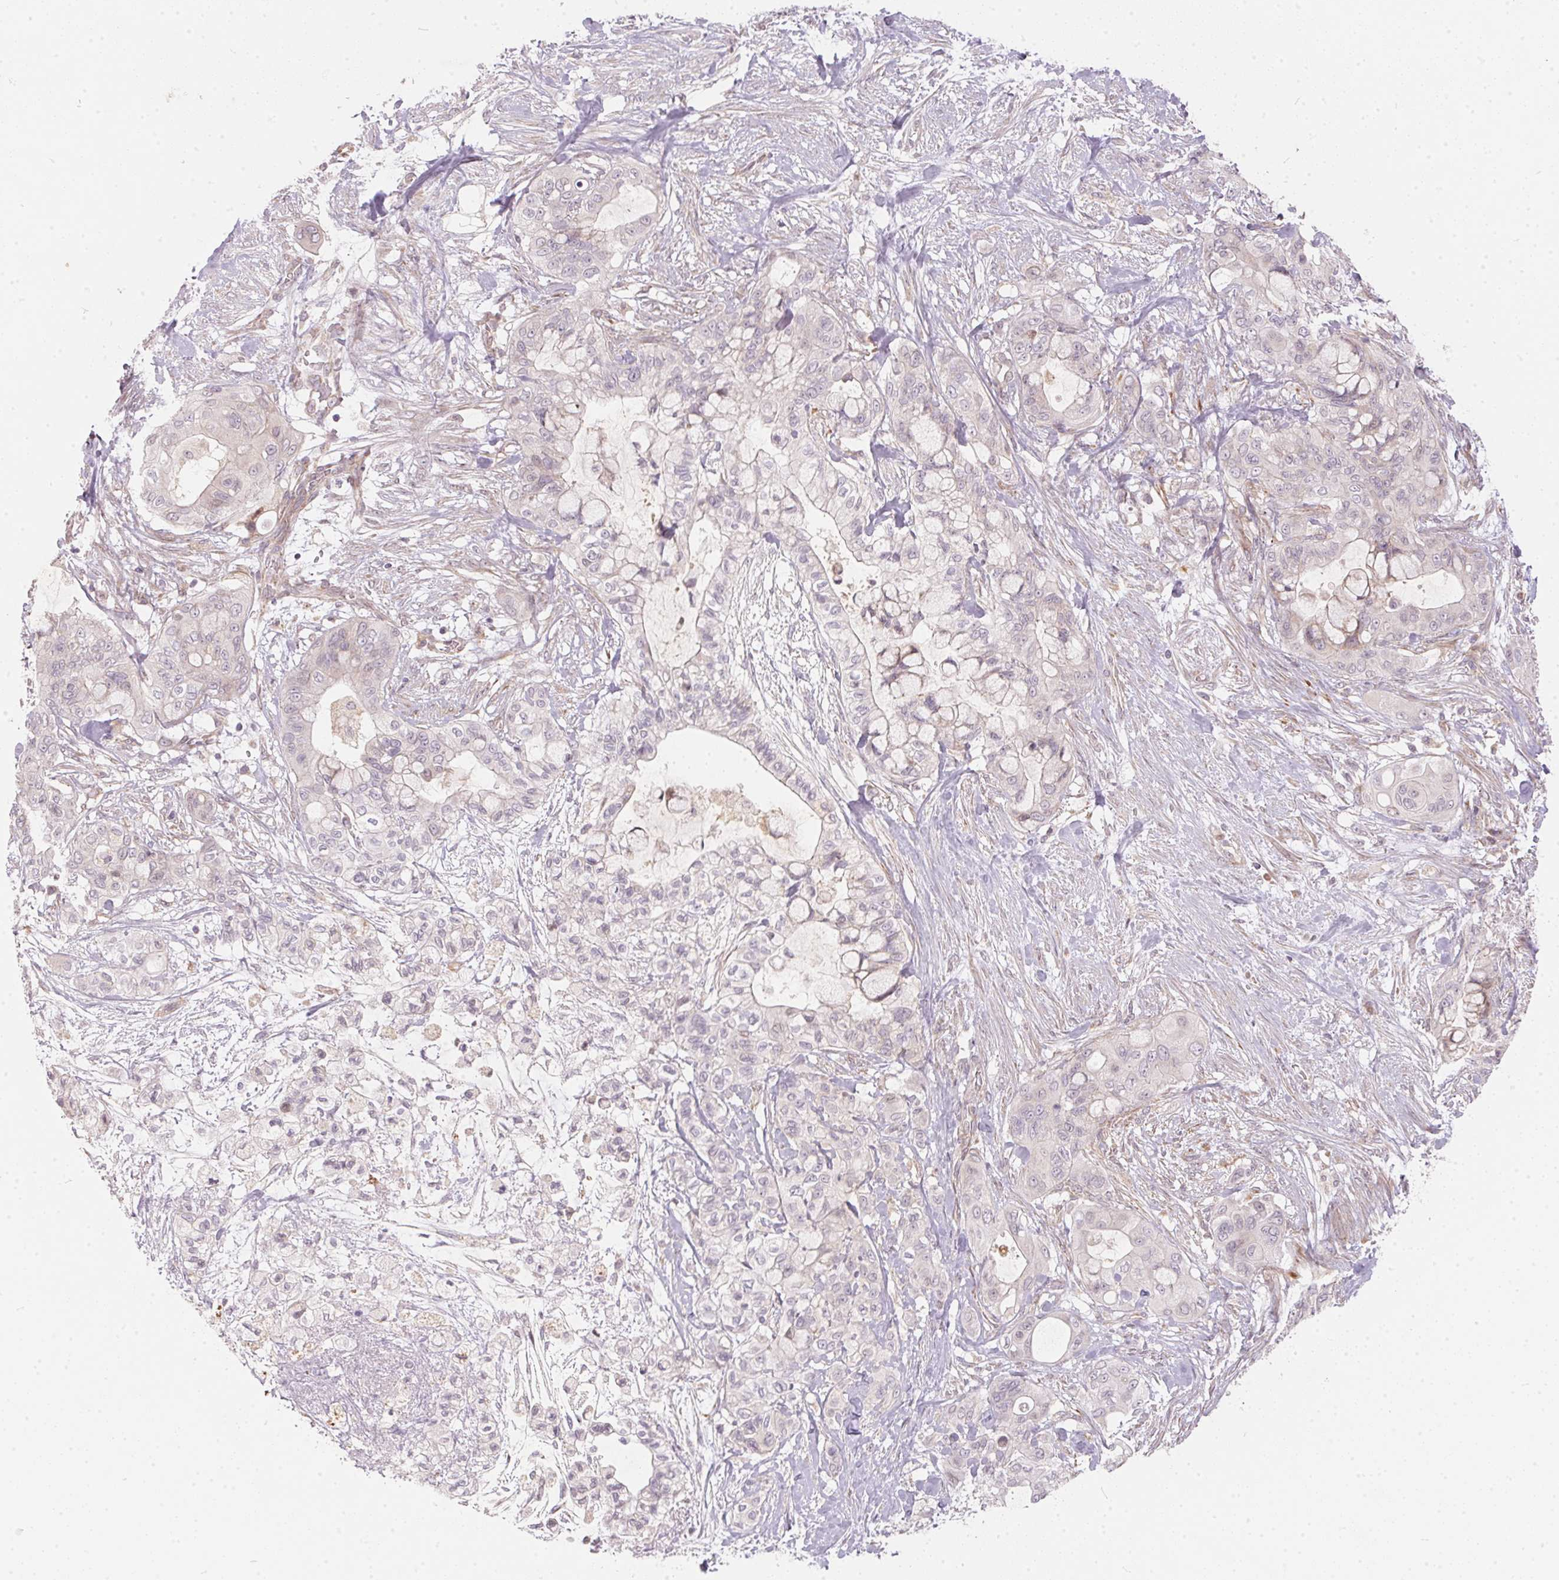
{"staining": {"intensity": "negative", "quantity": "none", "location": "none"}, "tissue": "pancreatic cancer", "cell_type": "Tumor cells", "image_type": "cancer", "snomed": [{"axis": "morphology", "description": "Adenocarcinoma, NOS"}, {"axis": "topography", "description": "Pancreas"}], "caption": "Photomicrograph shows no protein expression in tumor cells of pancreatic cancer tissue. The staining was performed using DAB (3,3'-diaminobenzidine) to visualize the protein expression in brown, while the nuclei were stained in blue with hematoxylin (Magnification: 20x).", "gene": "VWA5B2", "patient": {"sex": "male", "age": 71}}